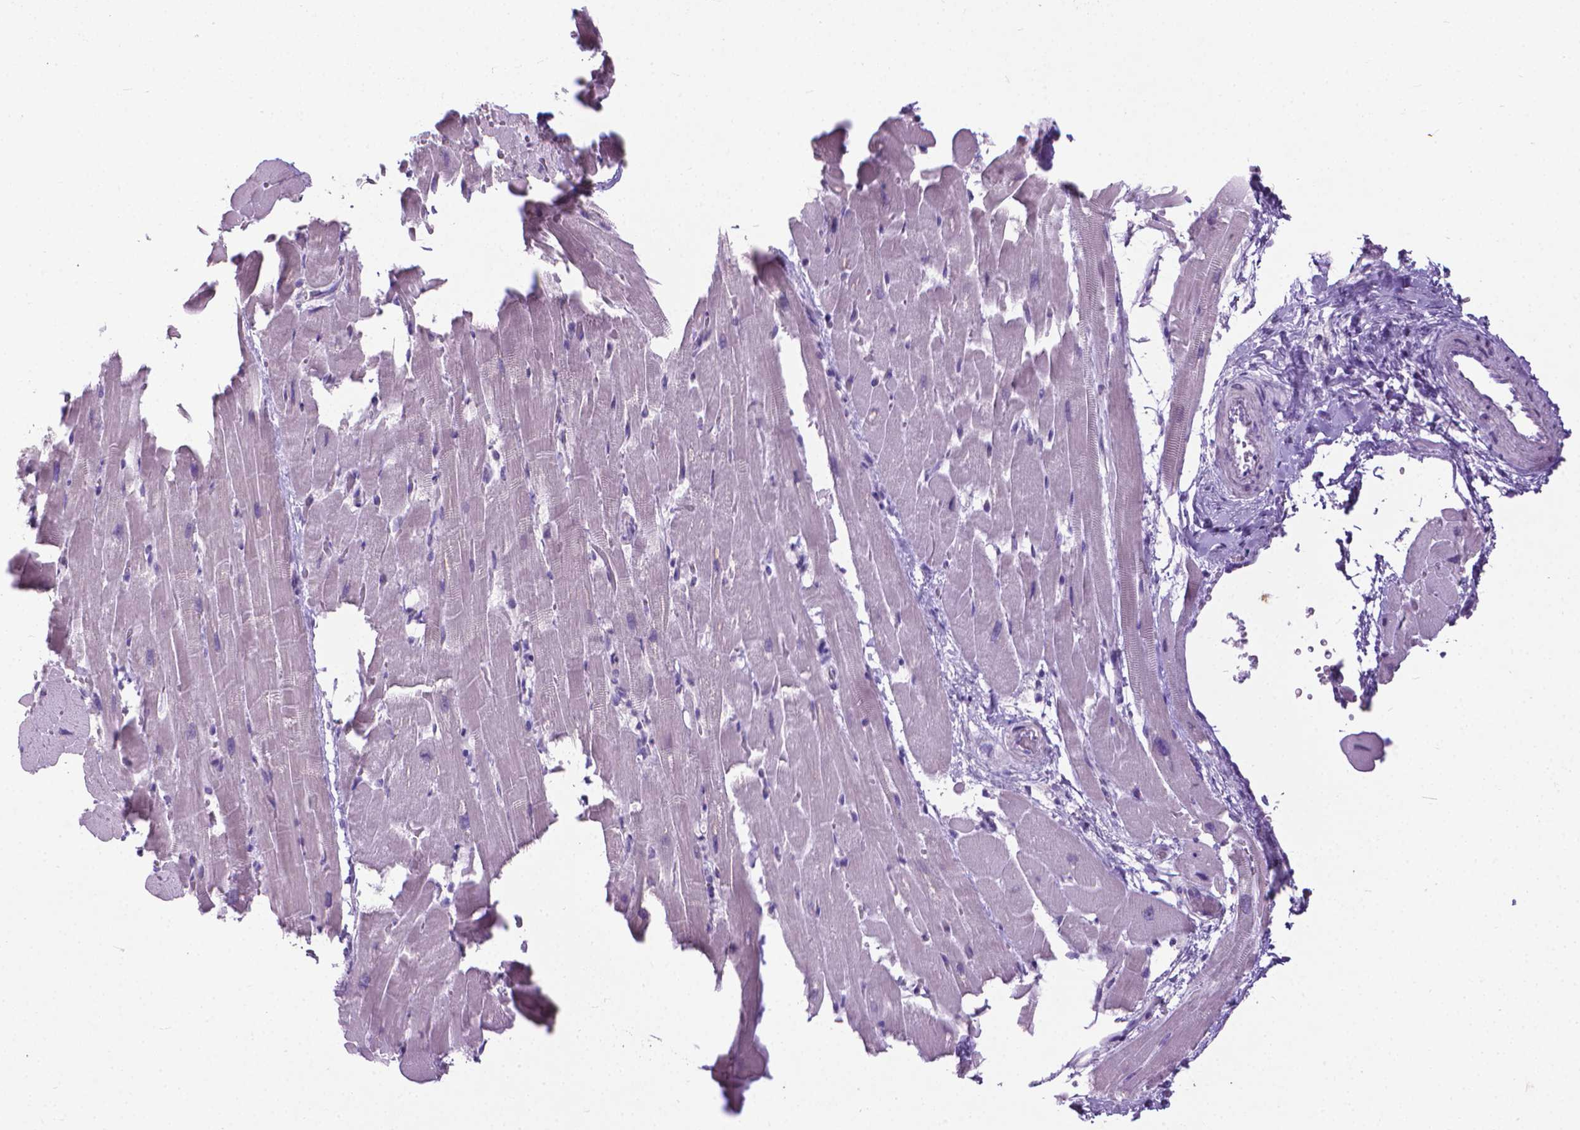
{"staining": {"intensity": "negative", "quantity": "none", "location": "none"}, "tissue": "heart muscle", "cell_type": "Cardiomyocytes", "image_type": "normal", "snomed": [{"axis": "morphology", "description": "Normal tissue, NOS"}, {"axis": "topography", "description": "Heart"}], "caption": "Protein analysis of benign heart muscle exhibits no significant expression in cardiomyocytes. The staining was performed using DAB to visualize the protein expression in brown, while the nuclei were stained in blue with hematoxylin (Magnification: 20x).", "gene": "KRT5", "patient": {"sex": "male", "age": 37}}